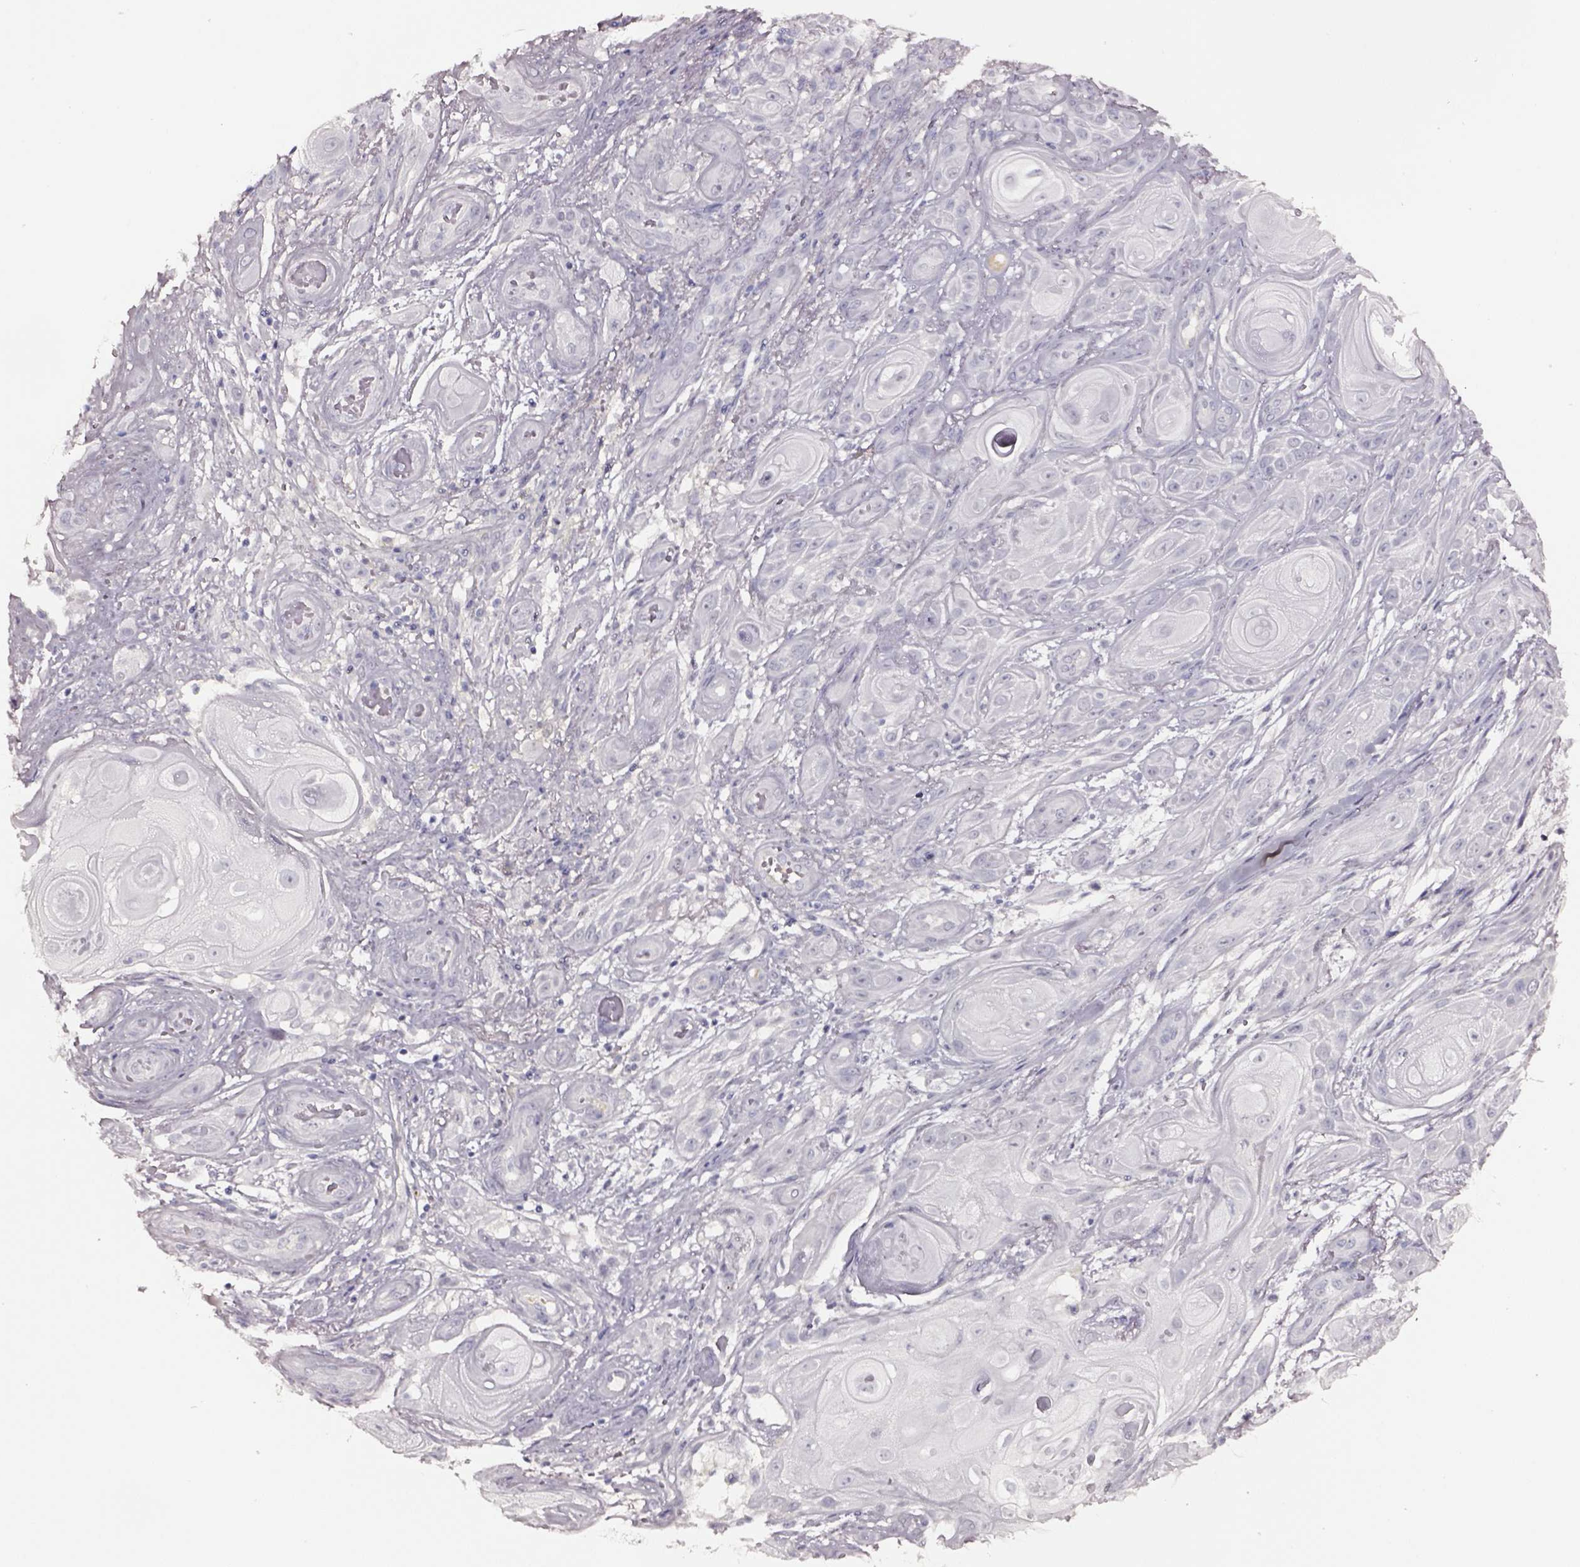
{"staining": {"intensity": "negative", "quantity": "none", "location": "none"}, "tissue": "skin cancer", "cell_type": "Tumor cells", "image_type": "cancer", "snomed": [{"axis": "morphology", "description": "Squamous cell carcinoma, NOS"}, {"axis": "topography", "description": "Skin"}], "caption": "An image of skin cancer (squamous cell carcinoma) stained for a protein reveals no brown staining in tumor cells.", "gene": "SMIM17", "patient": {"sex": "male", "age": 62}}